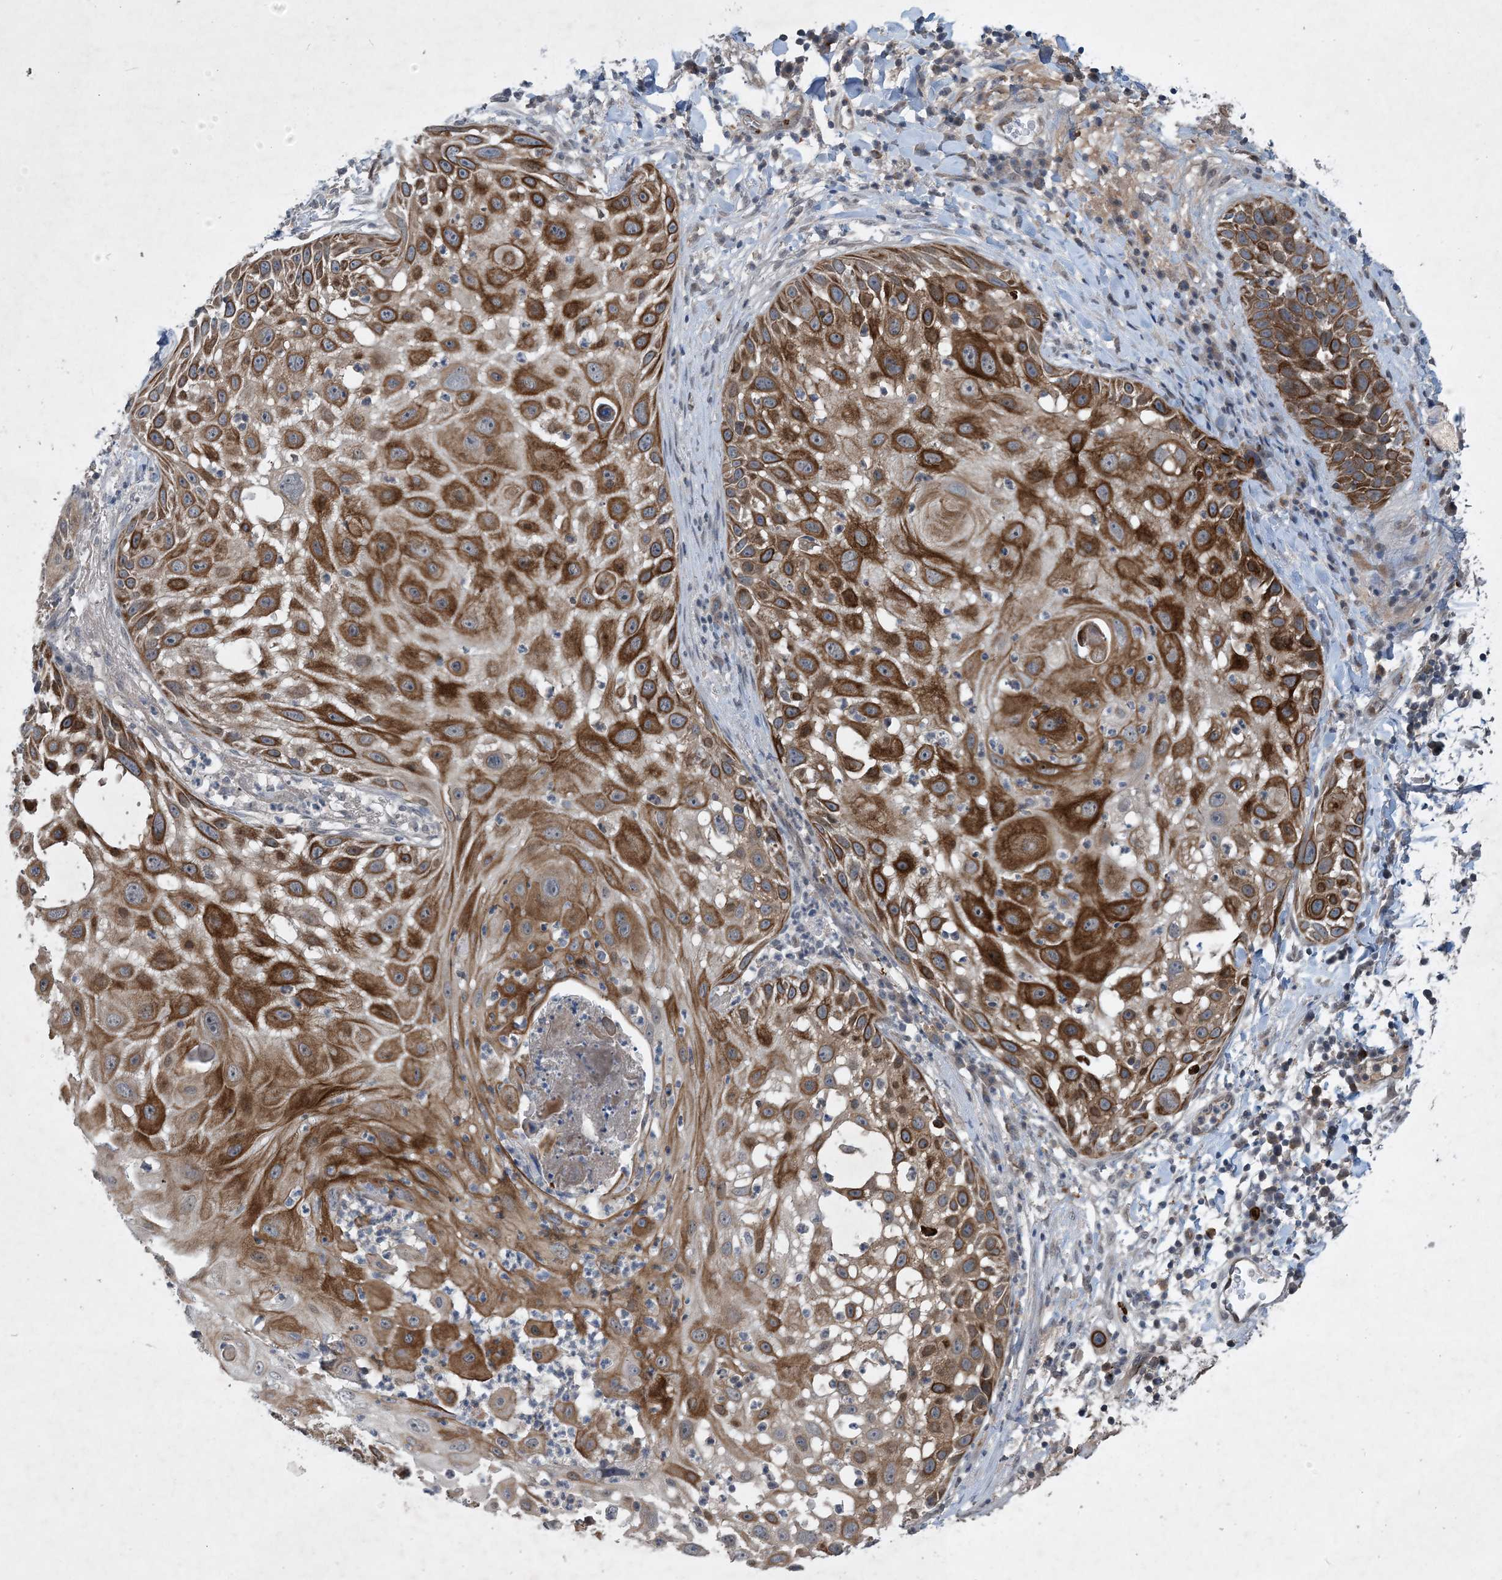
{"staining": {"intensity": "strong", "quantity": ">75%", "location": "cytoplasmic/membranous"}, "tissue": "skin cancer", "cell_type": "Tumor cells", "image_type": "cancer", "snomed": [{"axis": "morphology", "description": "Squamous cell carcinoma, NOS"}, {"axis": "topography", "description": "Skin"}], "caption": "A high-resolution photomicrograph shows immunohistochemistry (IHC) staining of squamous cell carcinoma (skin), which exhibits strong cytoplasmic/membranous positivity in about >75% of tumor cells.", "gene": "TINAG", "patient": {"sex": "female", "age": 44}}